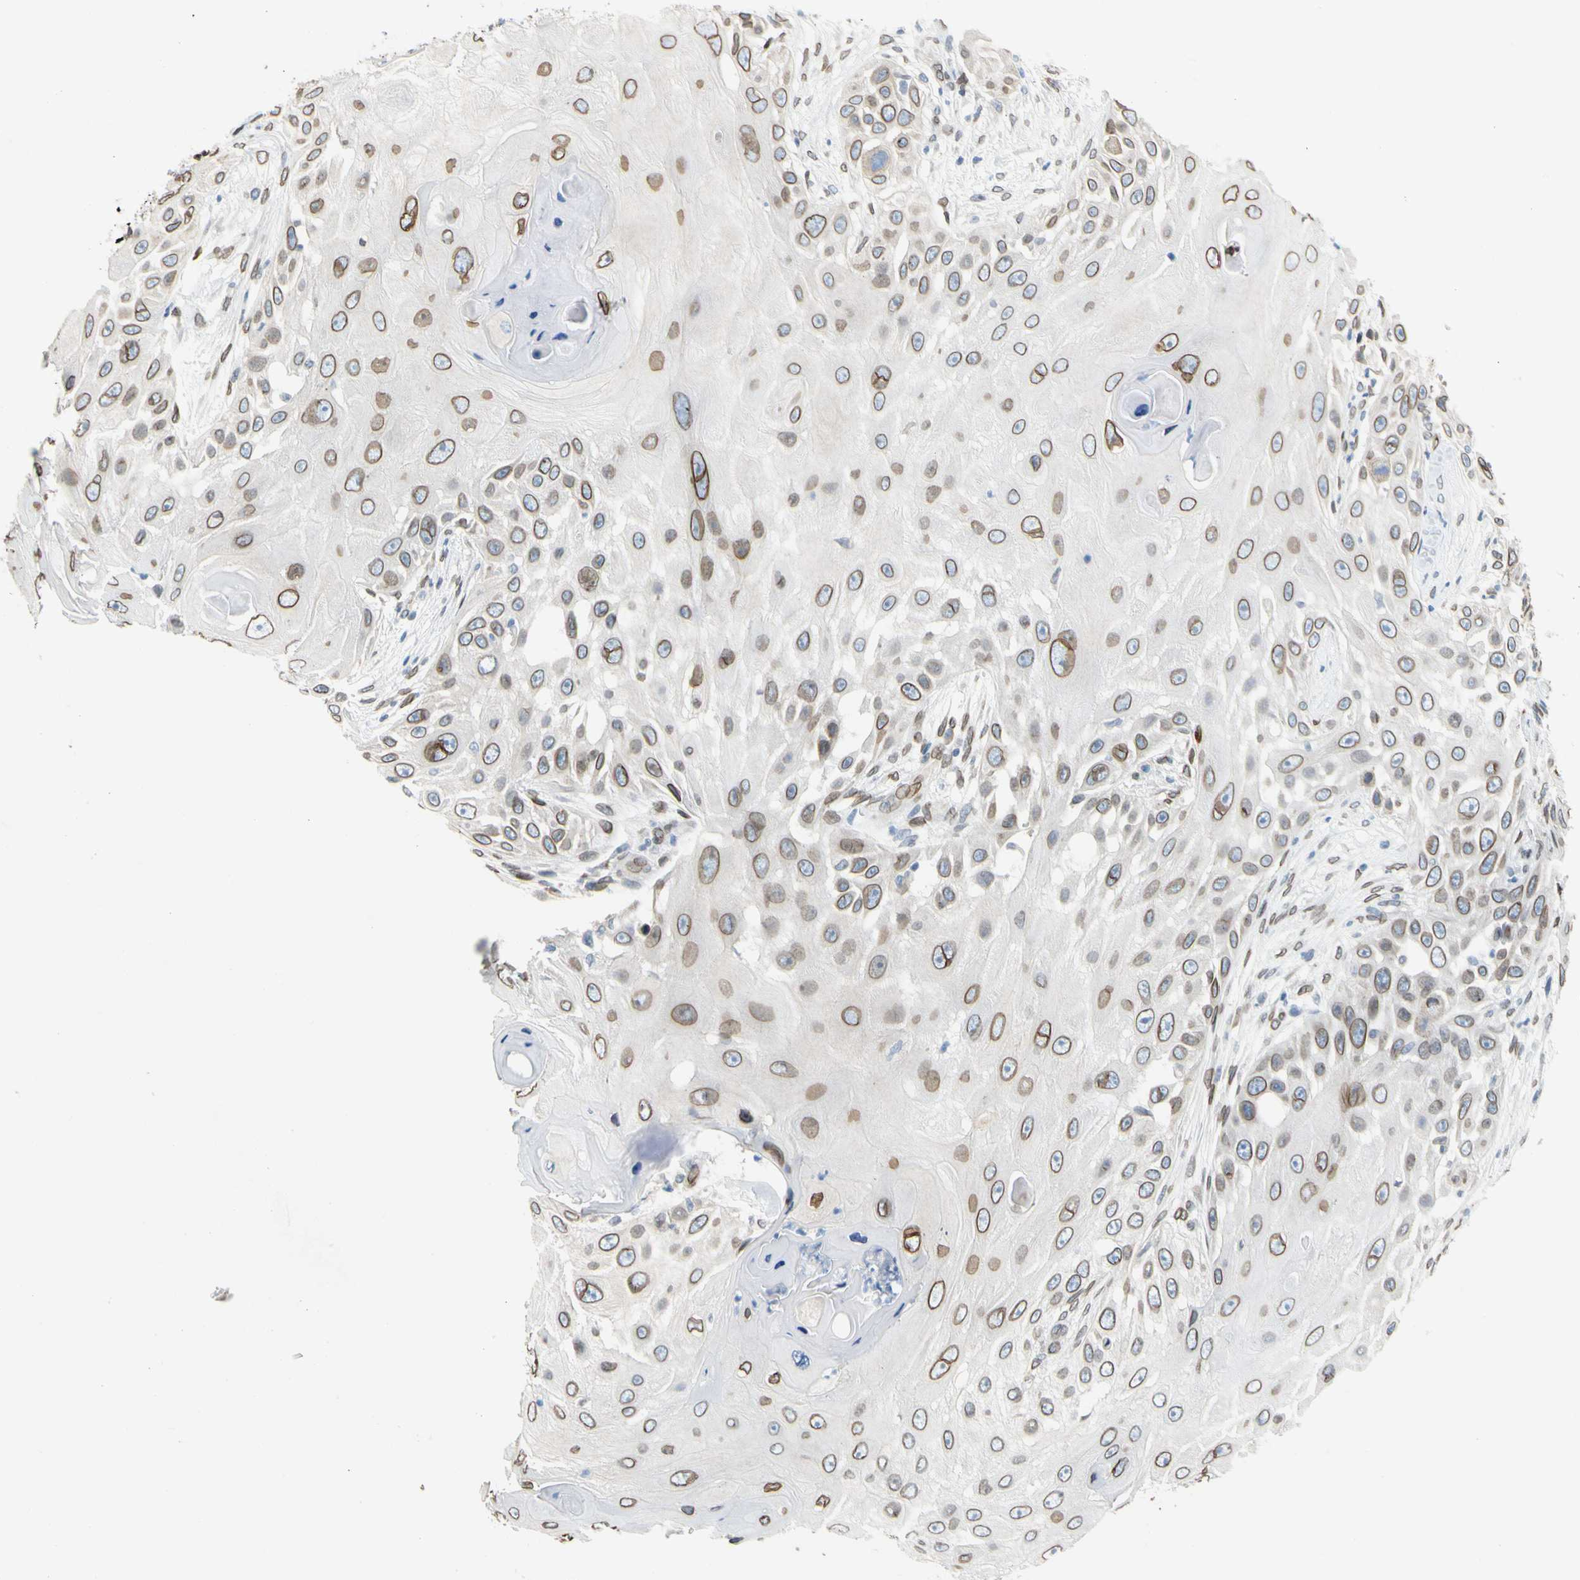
{"staining": {"intensity": "moderate", "quantity": "25%-75%", "location": "cytoplasmic/membranous,nuclear"}, "tissue": "skin cancer", "cell_type": "Tumor cells", "image_type": "cancer", "snomed": [{"axis": "morphology", "description": "Squamous cell carcinoma, NOS"}, {"axis": "topography", "description": "Skin"}], "caption": "The image exhibits a brown stain indicating the presence of a protein in the cytoplasmic/membranous and nuclear of tumor cells in skin cancer. Nuclei are stained in blue.", "gene": "SUN1", "patient": {"sex": "female", "age": 44}}